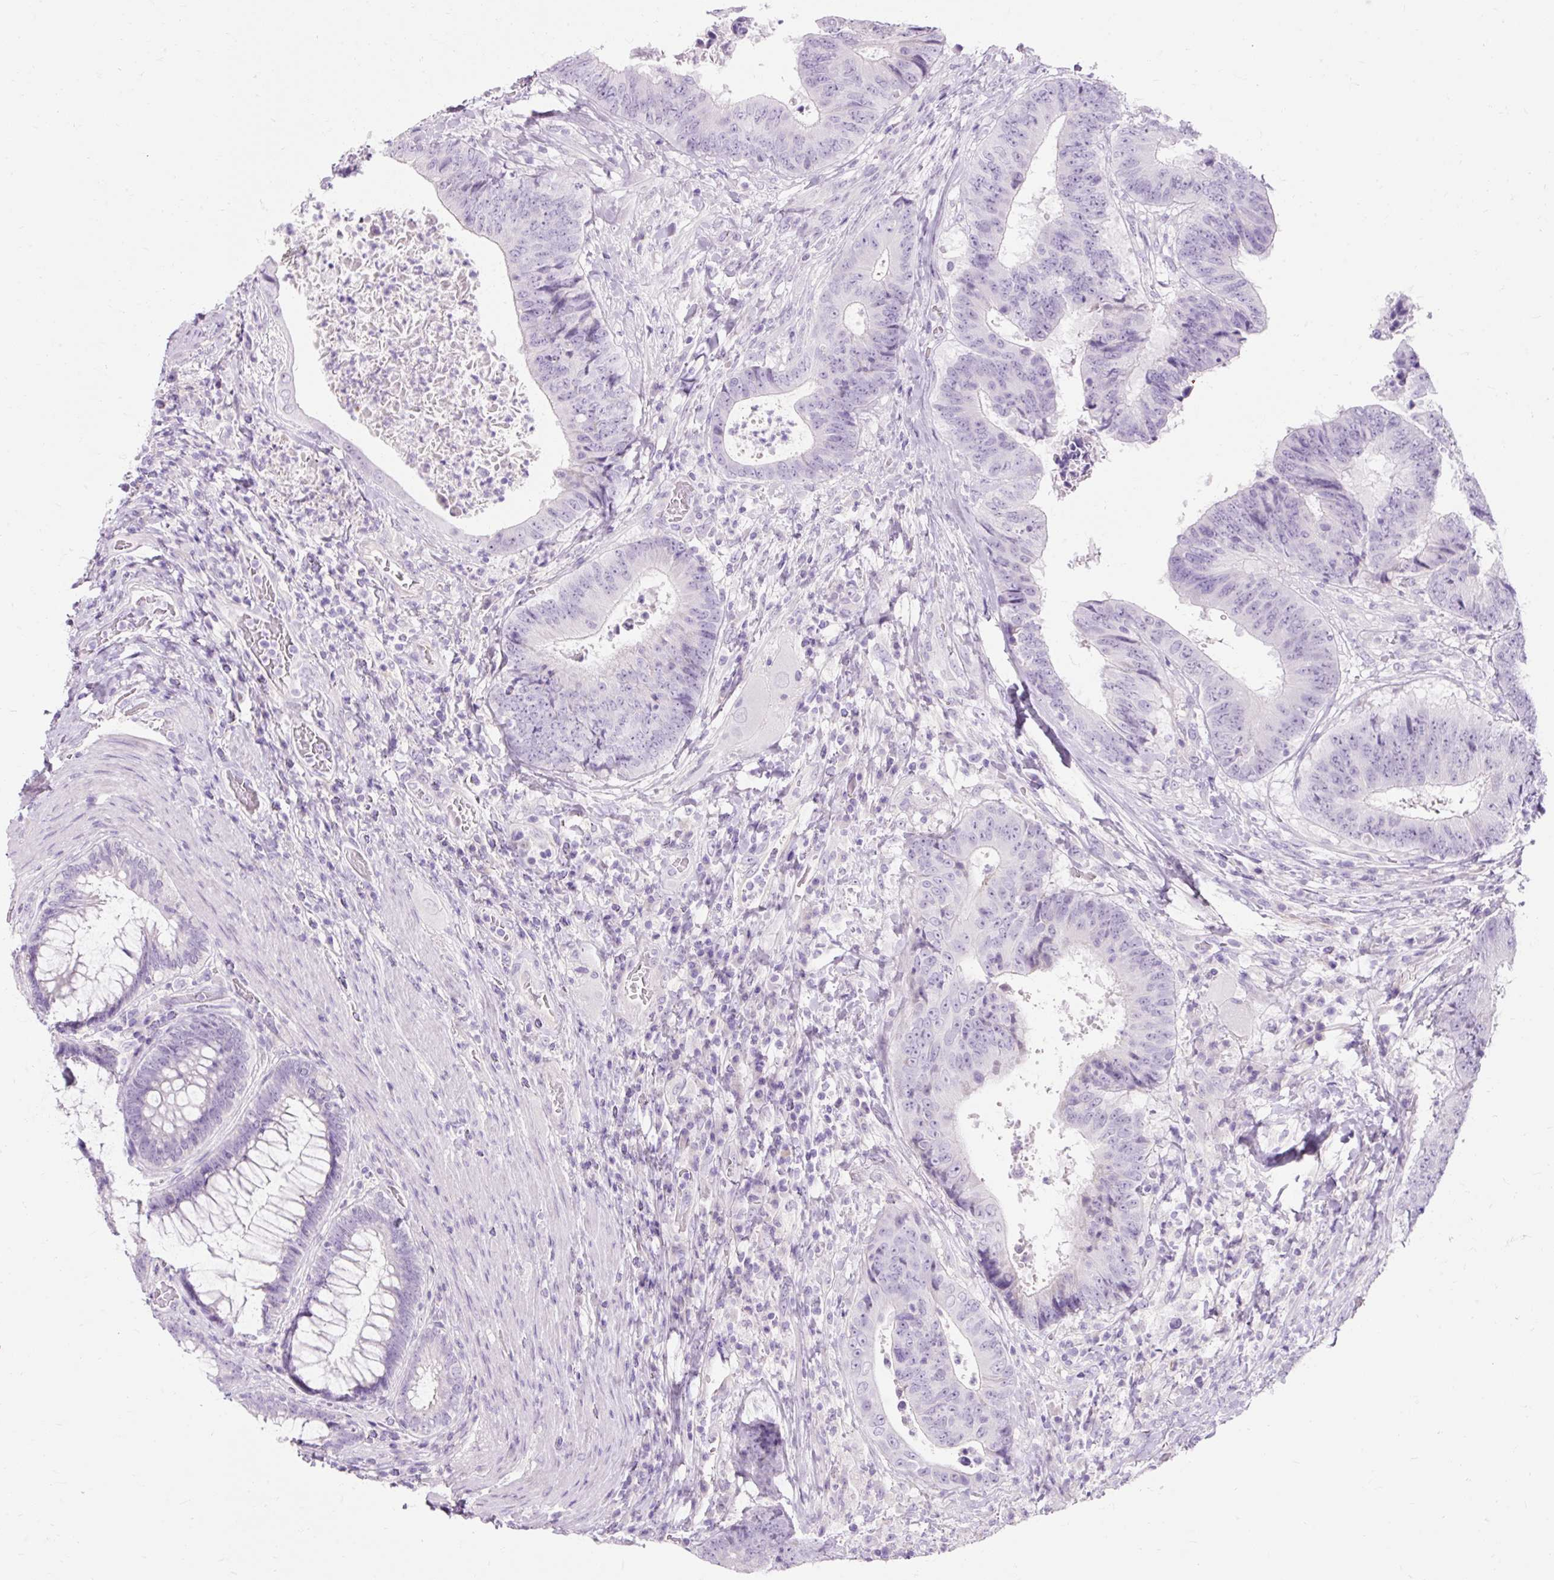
{"staining": {"intensity": "negative", "quantity": "none", "location": "none"}, "tissue": "colorectal cancer", "cell_type": "Tumor cells", "image_type": "cancer", "snomed": [{"axis": "morphology", "description": "Adenocarcinoma, NOS"}, {"axis": "topography", "description": "Rectum"}], "caption": "Tumor cells are negative for protein expression in human colorectal adenocarcinoma.", "gene": "TMEM213", "patient": {"sex": "male", "age": 72}}